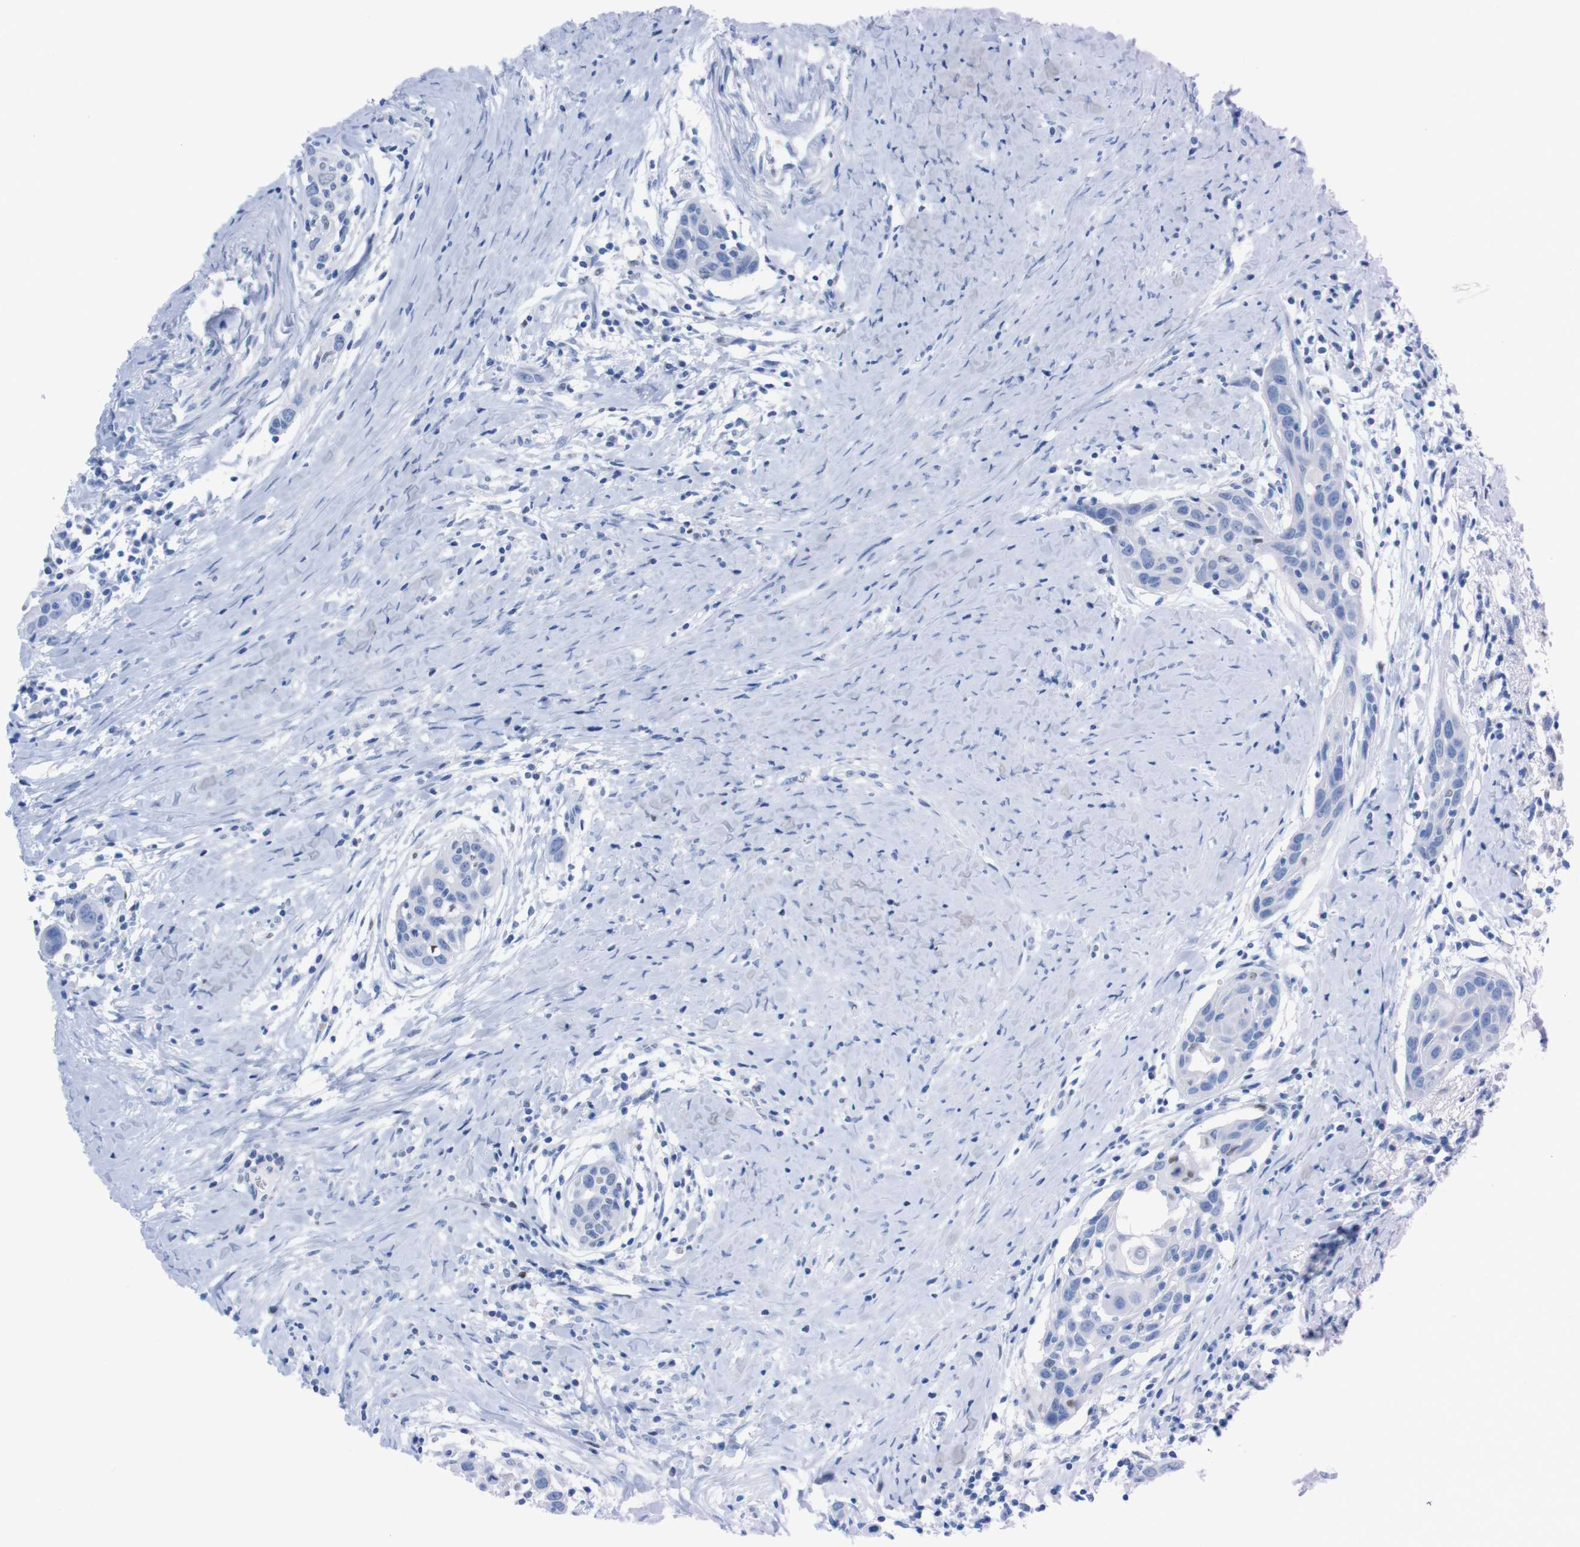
{"staining": {"intensity": "negative", "quantity": "none", "location": "none"}, "tissue": "head and neck cancer", "cell_type": "Tumor cells", "image_type": "cancer", "snomed": [{"axis": "morphology", "description": "Squamous cell carcinoma, NOS"}, {"axis": "topography", "description": "Oral tissue"}, {"axis": "topography", "description": "Head-Neck"}], "caption": "Tumor cells show no significant expression in head and neck cancer.", "gene": "P2RY12", "patient": {"sex": "female", "age": 50}}